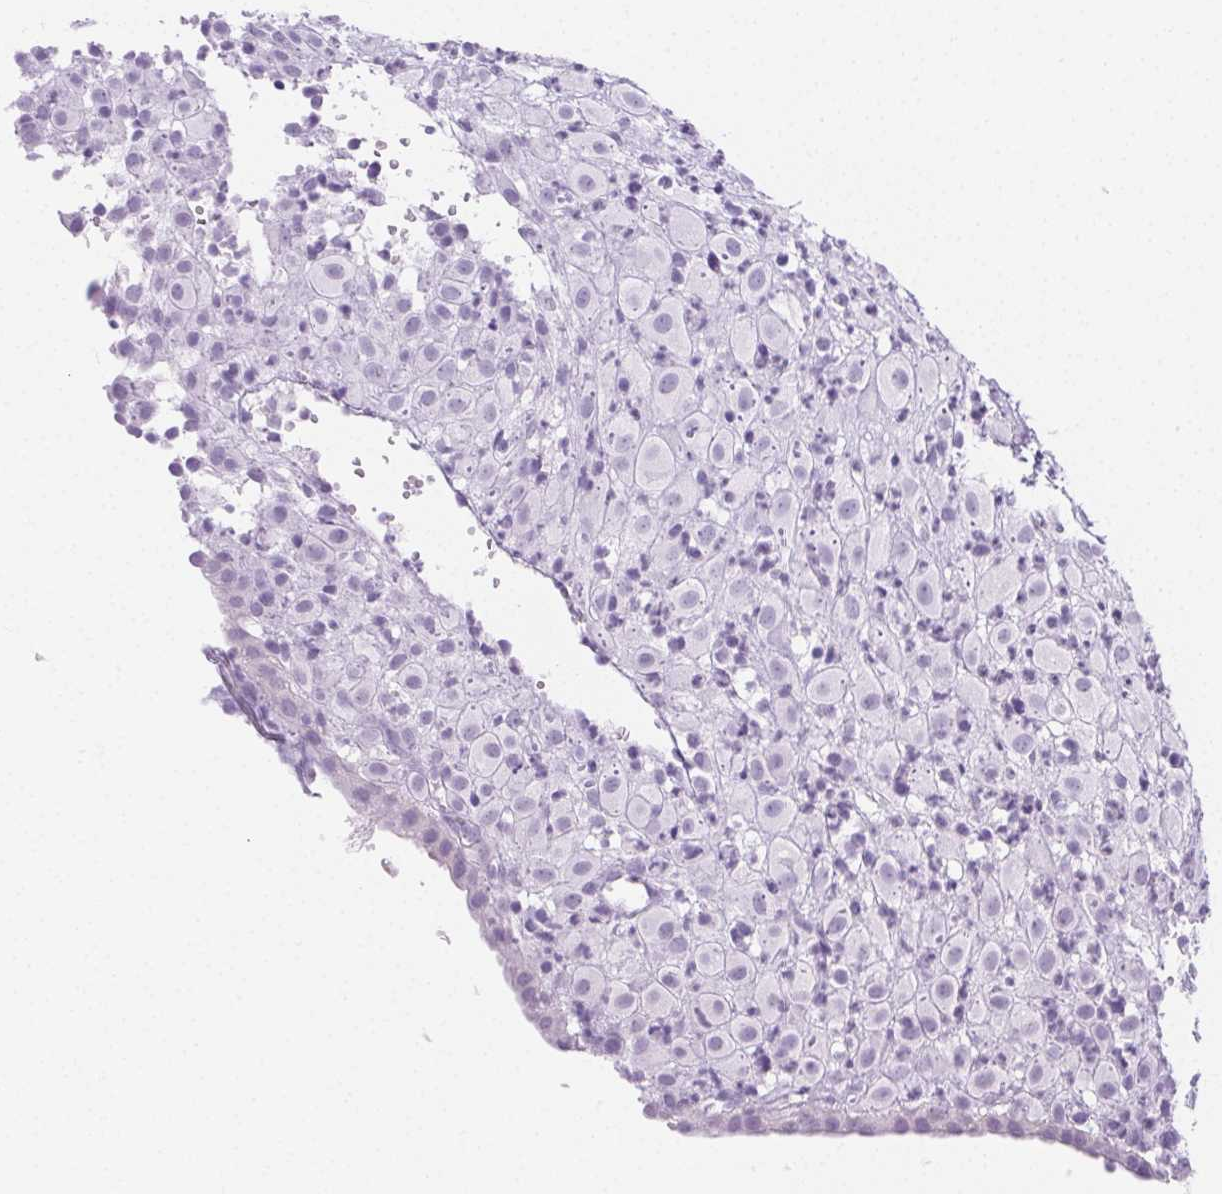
{"staining": {"intensity": "negative", "quantity": "none", "location": "none"}, "tissue": "placenta", "cell_type": "Decidual cells", "image_type": "normal", "snomed": [{"axis": "morphology", "description": "Normal tissue, NOS"}, {"axis": "topography", "description": "Placenta"}], "caption": "Image shows no protein positivity in decidual cells of unremarkable placenta.", "gene": "PI3", "patient": {"sex": "female", "age": 24}}